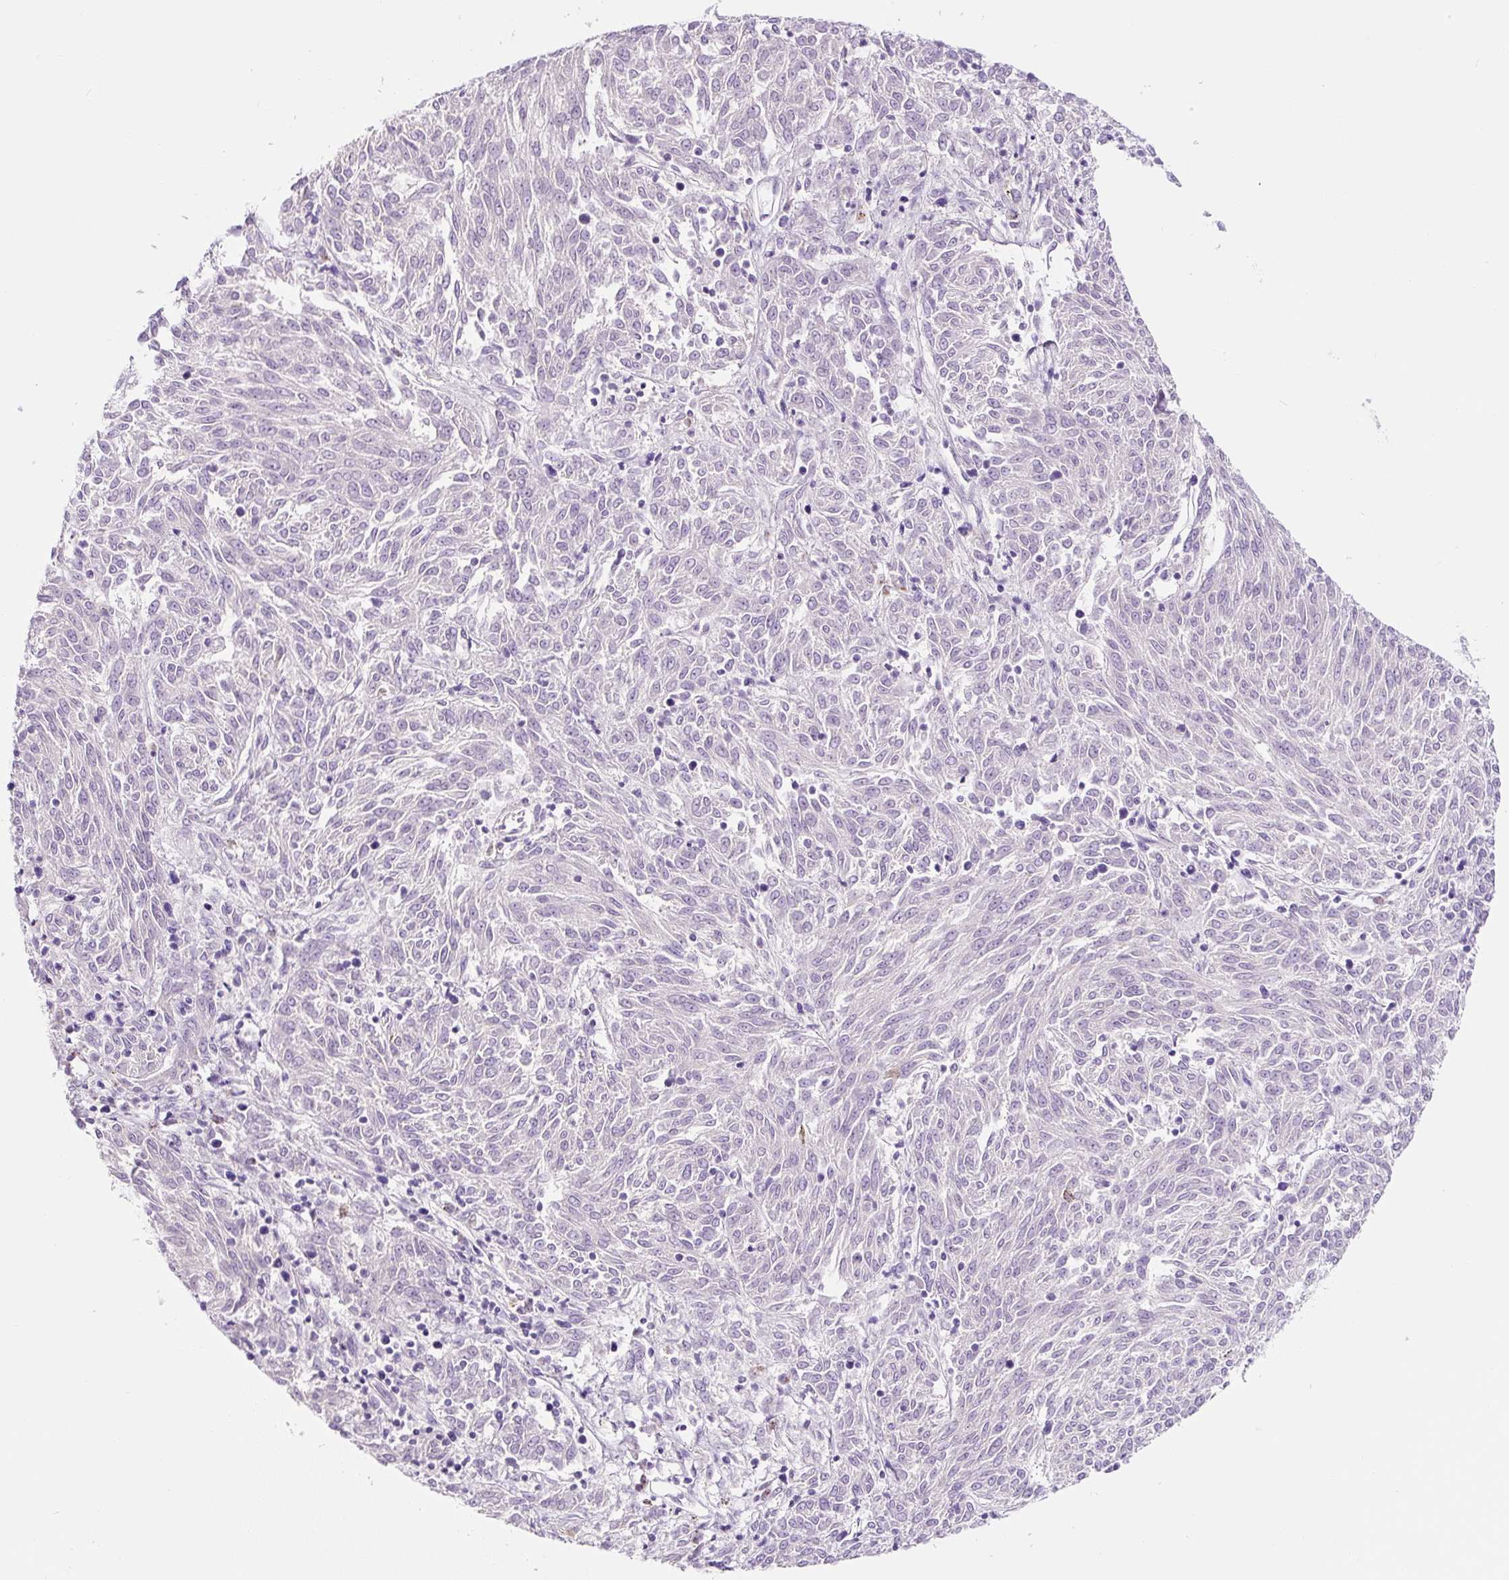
{"staining": {"intensity": "negative", "quantity": "none", "location": "none"}, "tissue": "melanoma", "cell_type": "Tumor cells", "image_type": "cancer", "snomed": [{"axis": "morphology", "description": "Malignant melanoma, NOS"}, {"axis": "topography", "description": "Skin"}], "caption": "This micrograph is of malignant melanoma stained with IHC to label a protein in brown with the nuclei are counter-stained blue. There is no staining in tumor cells.", "gene": "RNF212B", "patient": {"sex": "female", "age": 72}}